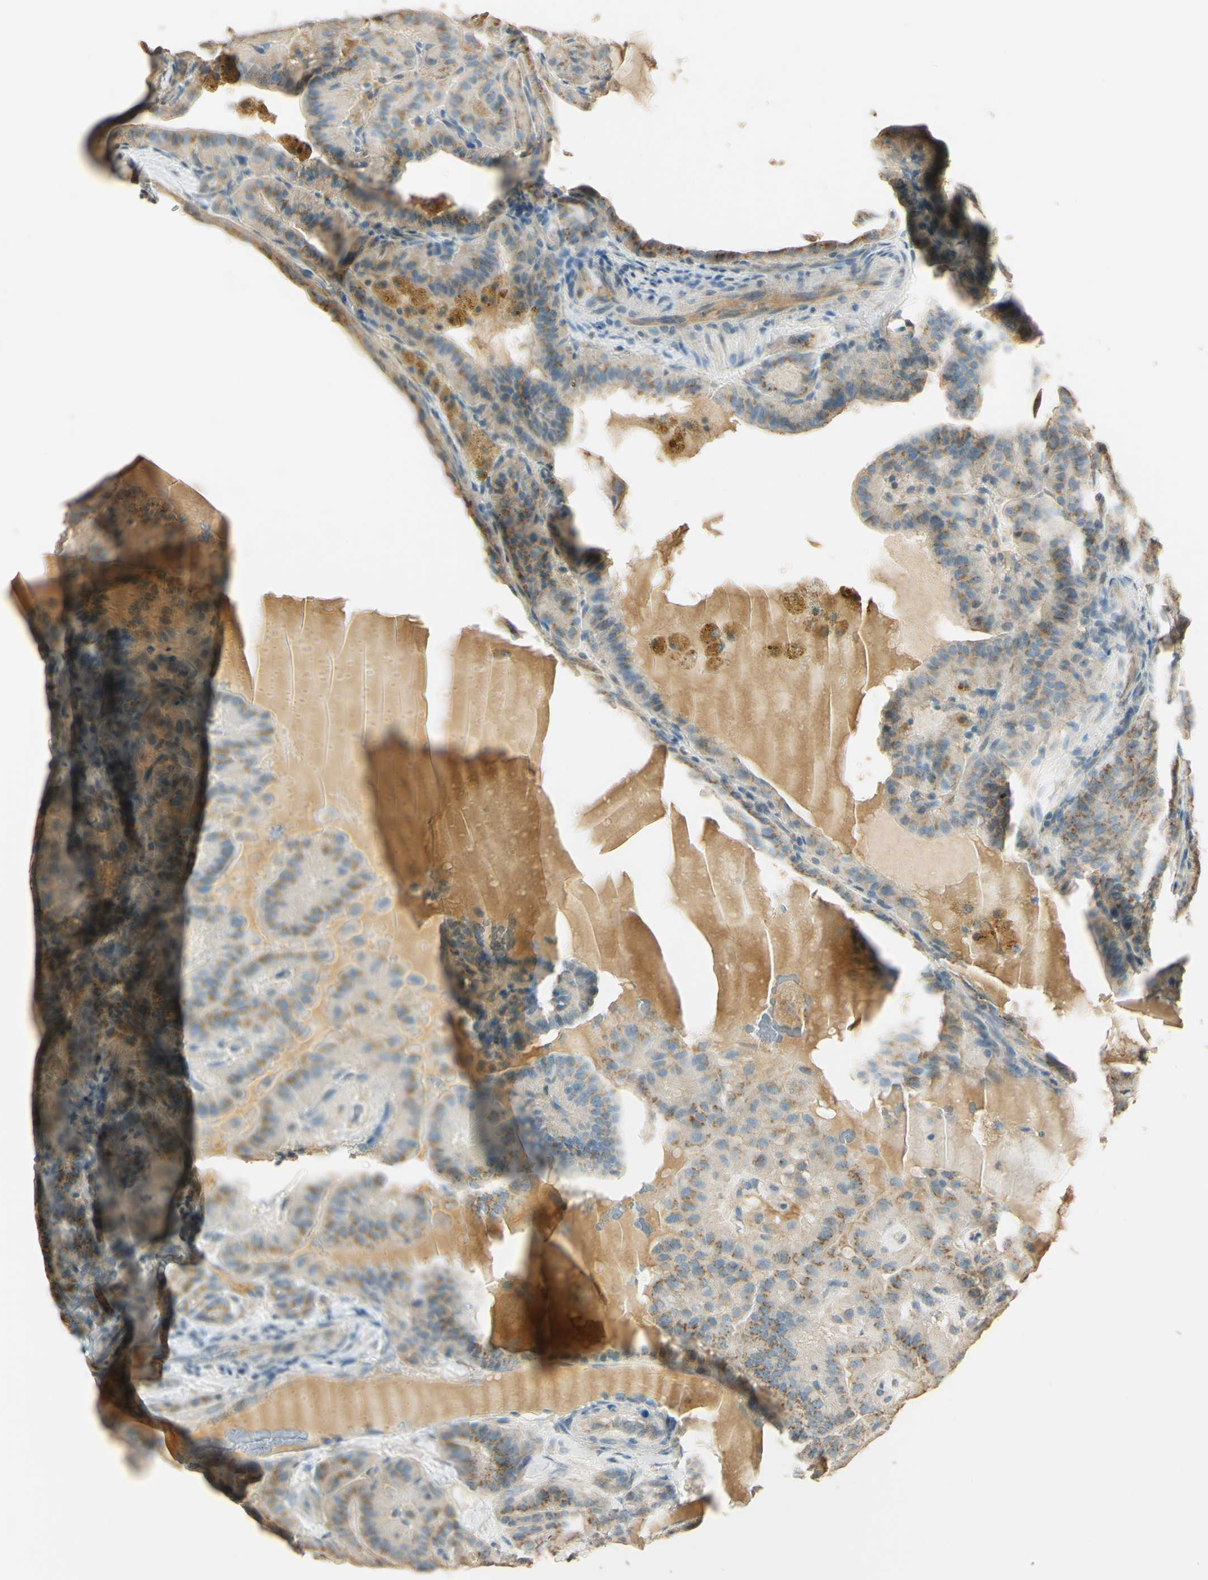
{"staining": {"intensity": "weak", "quantity": ">75%", "location": "cytoplasmic/membranous"}, "tissue": "thyroid cancer", "cell_type": "Tumor cells", "image_type": "cancer", "snomed": [{"axis": "morphology", "description": "Papillary adenocarcinoma, NOS"}, {"axis": "topography", "description": "Thyroid gland"}], "caption": "Brown immunohistochemical staining in thyroid cancer shows weak cytoplasmic/membranous staining in about >75% of tumor cells. (IHC, brightfield microscopy, high magnification).", "gene": "UXS1", "patient": {"sex": "male", "age": 77}}